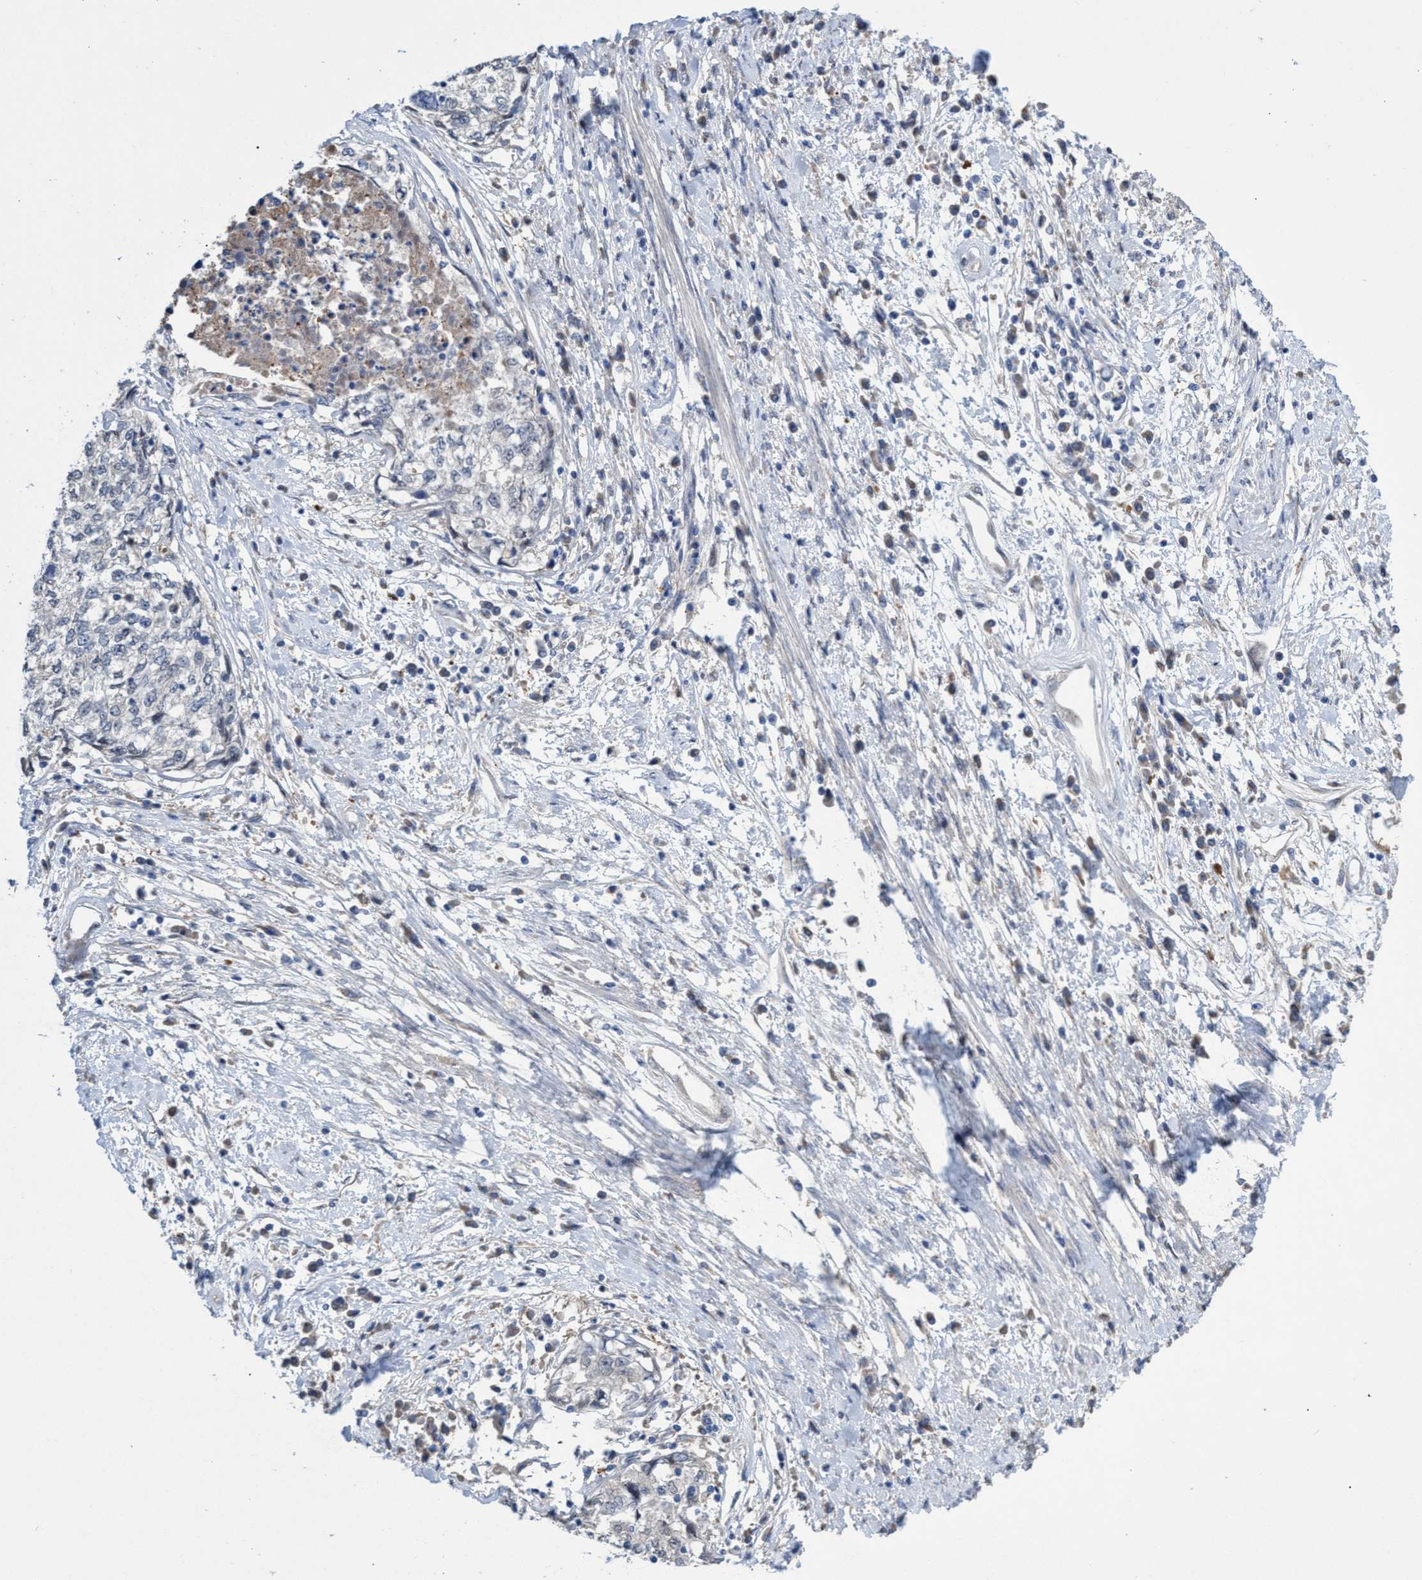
{"staining": {"intensity": "negative", "quantity": "none", "location": "none"}, "tissue": "cervical cancer", "cell_type": "Tumor cells", "image_type": "cancer", "snomed": [{"axis": "morphology", "description": "Squamous cell carcinoma, NOS"}, {"axis": "topography", "description": "Cervix"}], "caption": "A micrograph of human cervical squamous cell carcinoma is negative for staining in tumor cells.", "gene": "SVEP1", "patient": {"sex": "female", "age": 57}}